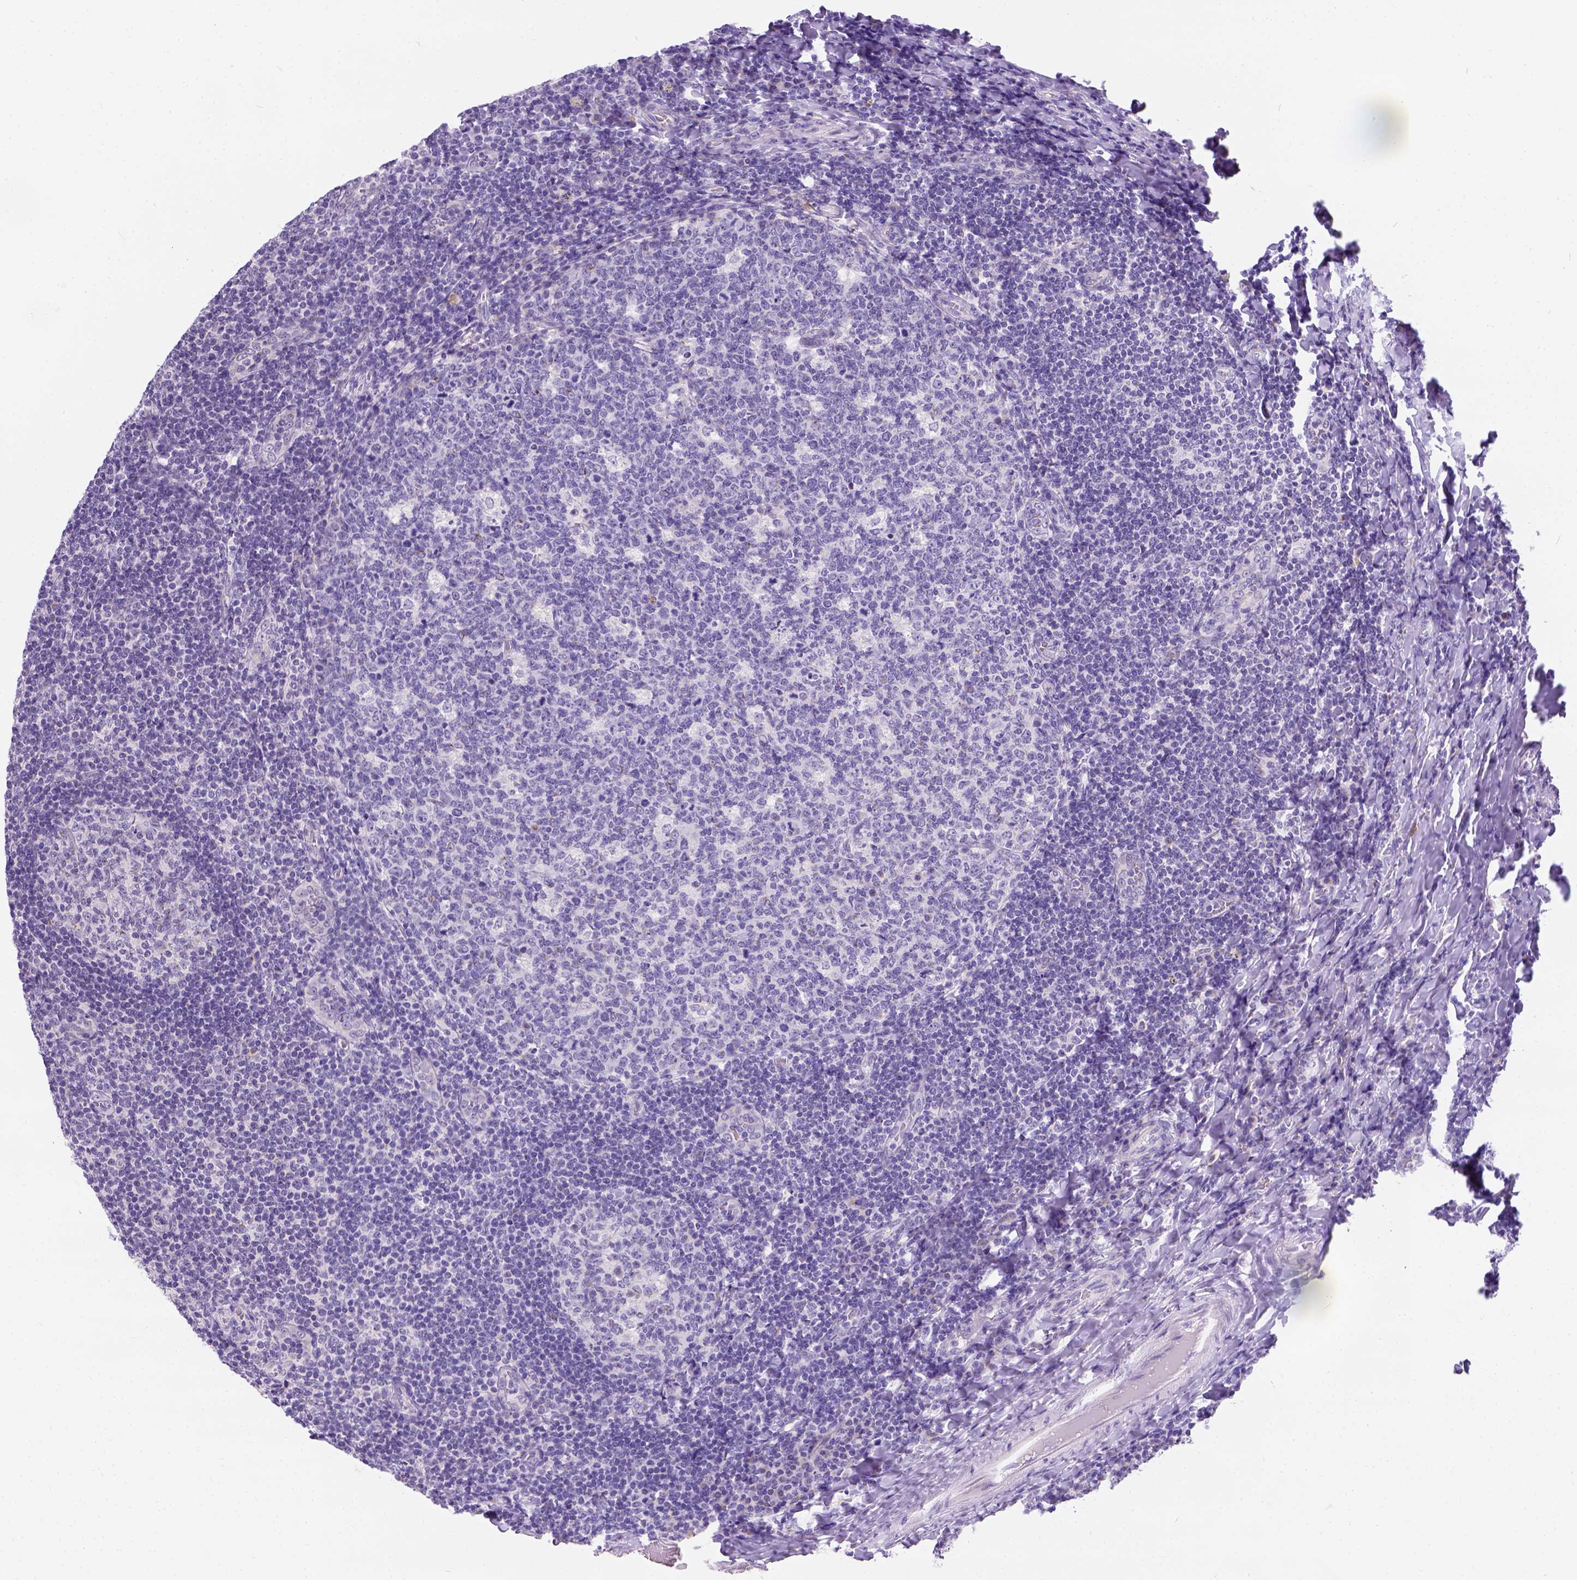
{"staining": {"intensity": "negative", "quantity": "none", "location": "none"}, "tissue": "tonsil", "cell_type": "Germinal center cells", "image_type": "normal", "snomed": [{"axis": "morphology", "description": "Normal tissue, NOS"}, {"axis": "topography", "description": "Tonsil"}], "caption": "Tonsil stained for a protein using IHC demonstrates no positivity germinal center cells.", "gene": "PHF7", "patient": {"sex": "male", "age": 17}}